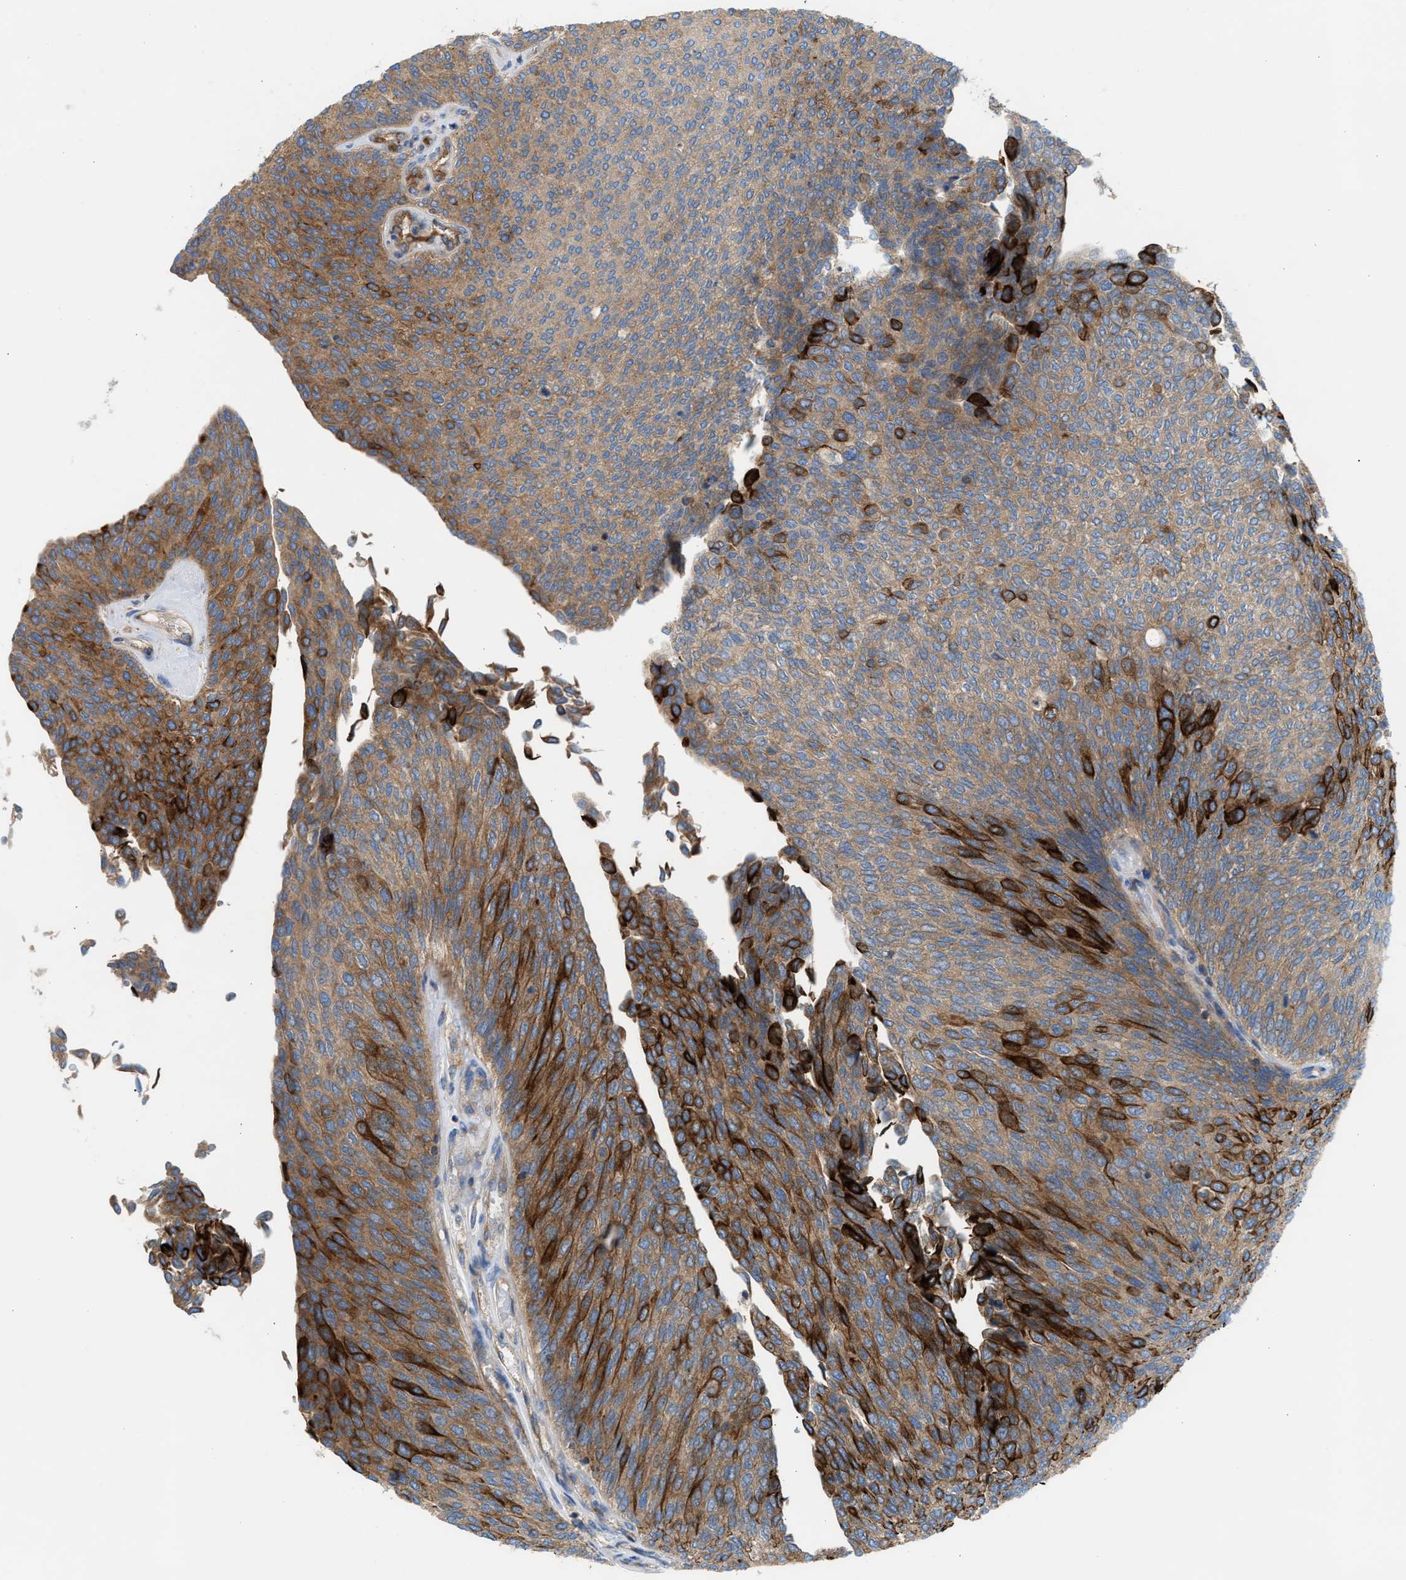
{"staining": {"intensity": "moderate", "quantity": ">75%", "location": "cytoplasmic/membranous"}, "tissue": "urothelial cancer", "cell_type": "Tumor cells", "image_type": "cancer", "snomed": [{"axis": "morphology", "description": "Urothelial carcinoma, Low grade"}, {"axis": "topography", "description": "Urinary bladder"}], "caption": "Immunohistochemical staining of low-grade urothelial carcinoma exhibits moderate cytoplasmic/membranous protein positivity in about >75% of tumor cells.", "gene": "TBC1D15", "patient": {"sex": "female", "age": 79}}